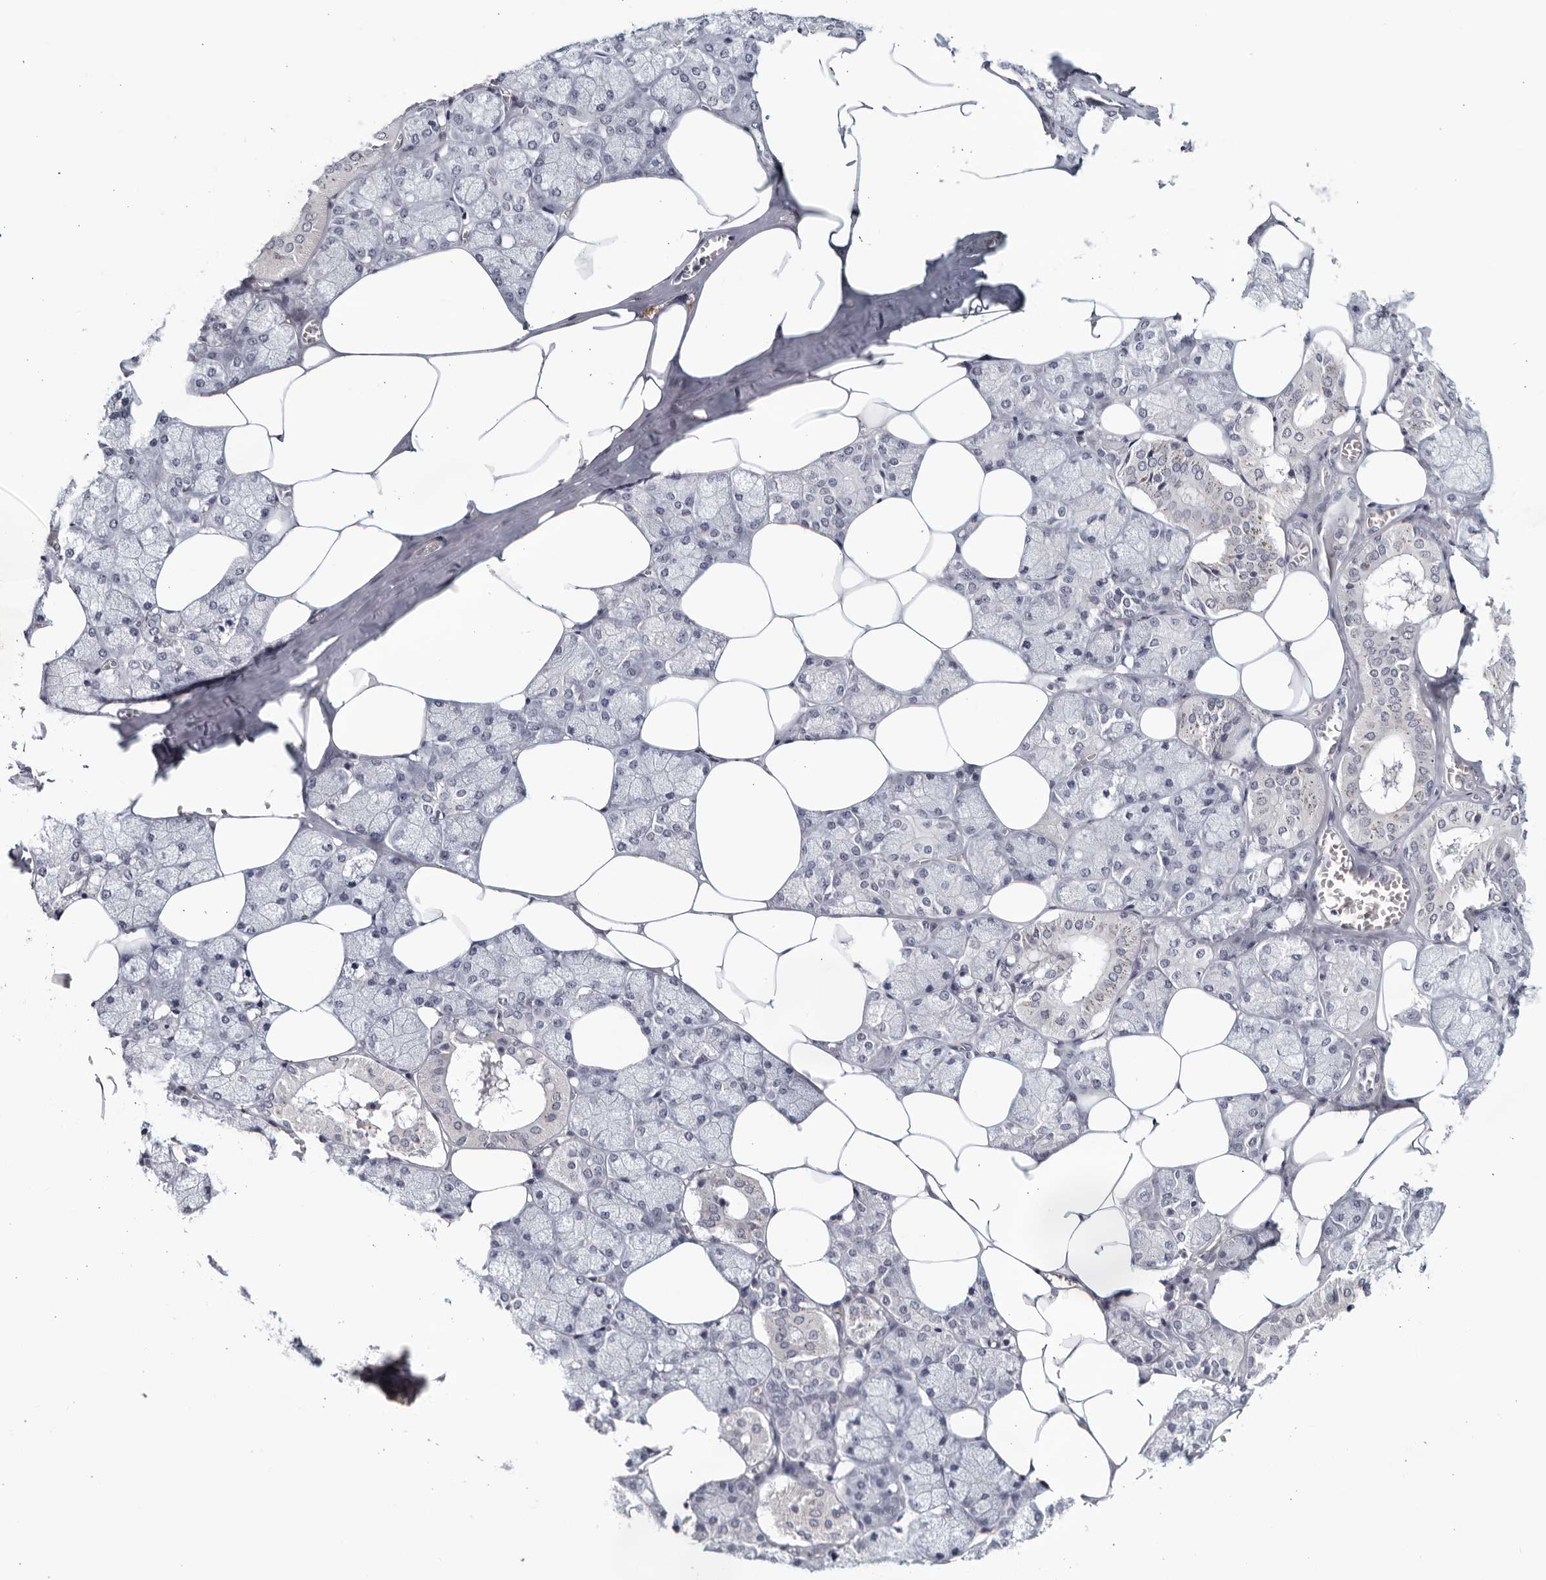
{"staining": {"intensity": "negative", "quantity": "none", "location": "none"}, "tissue": "salivary gland", "cell_type": "Glandular cells", "image_type": "normal", "snomed": [{"axis": "morphology", "description": "Normal tissue, NOS"}, {"axis": "topography", "description": "Salivary gland"}], "caption": "Immunohistochemistry histopathology image of unremarkable salivary gland: human salivary gland stained with DAB (3,3'-diaminobenzidine) reveals no significant protein expression in glandular cells. The staining was performed using DAB (3,3'-diaminobenzidine) to visualize the protein expression in brown, while the nuclei were stained in blue with hematoxylin (Magnification: 20x).", "gene": "STRADB", "patient": {"sex": "male", "age": 62}}